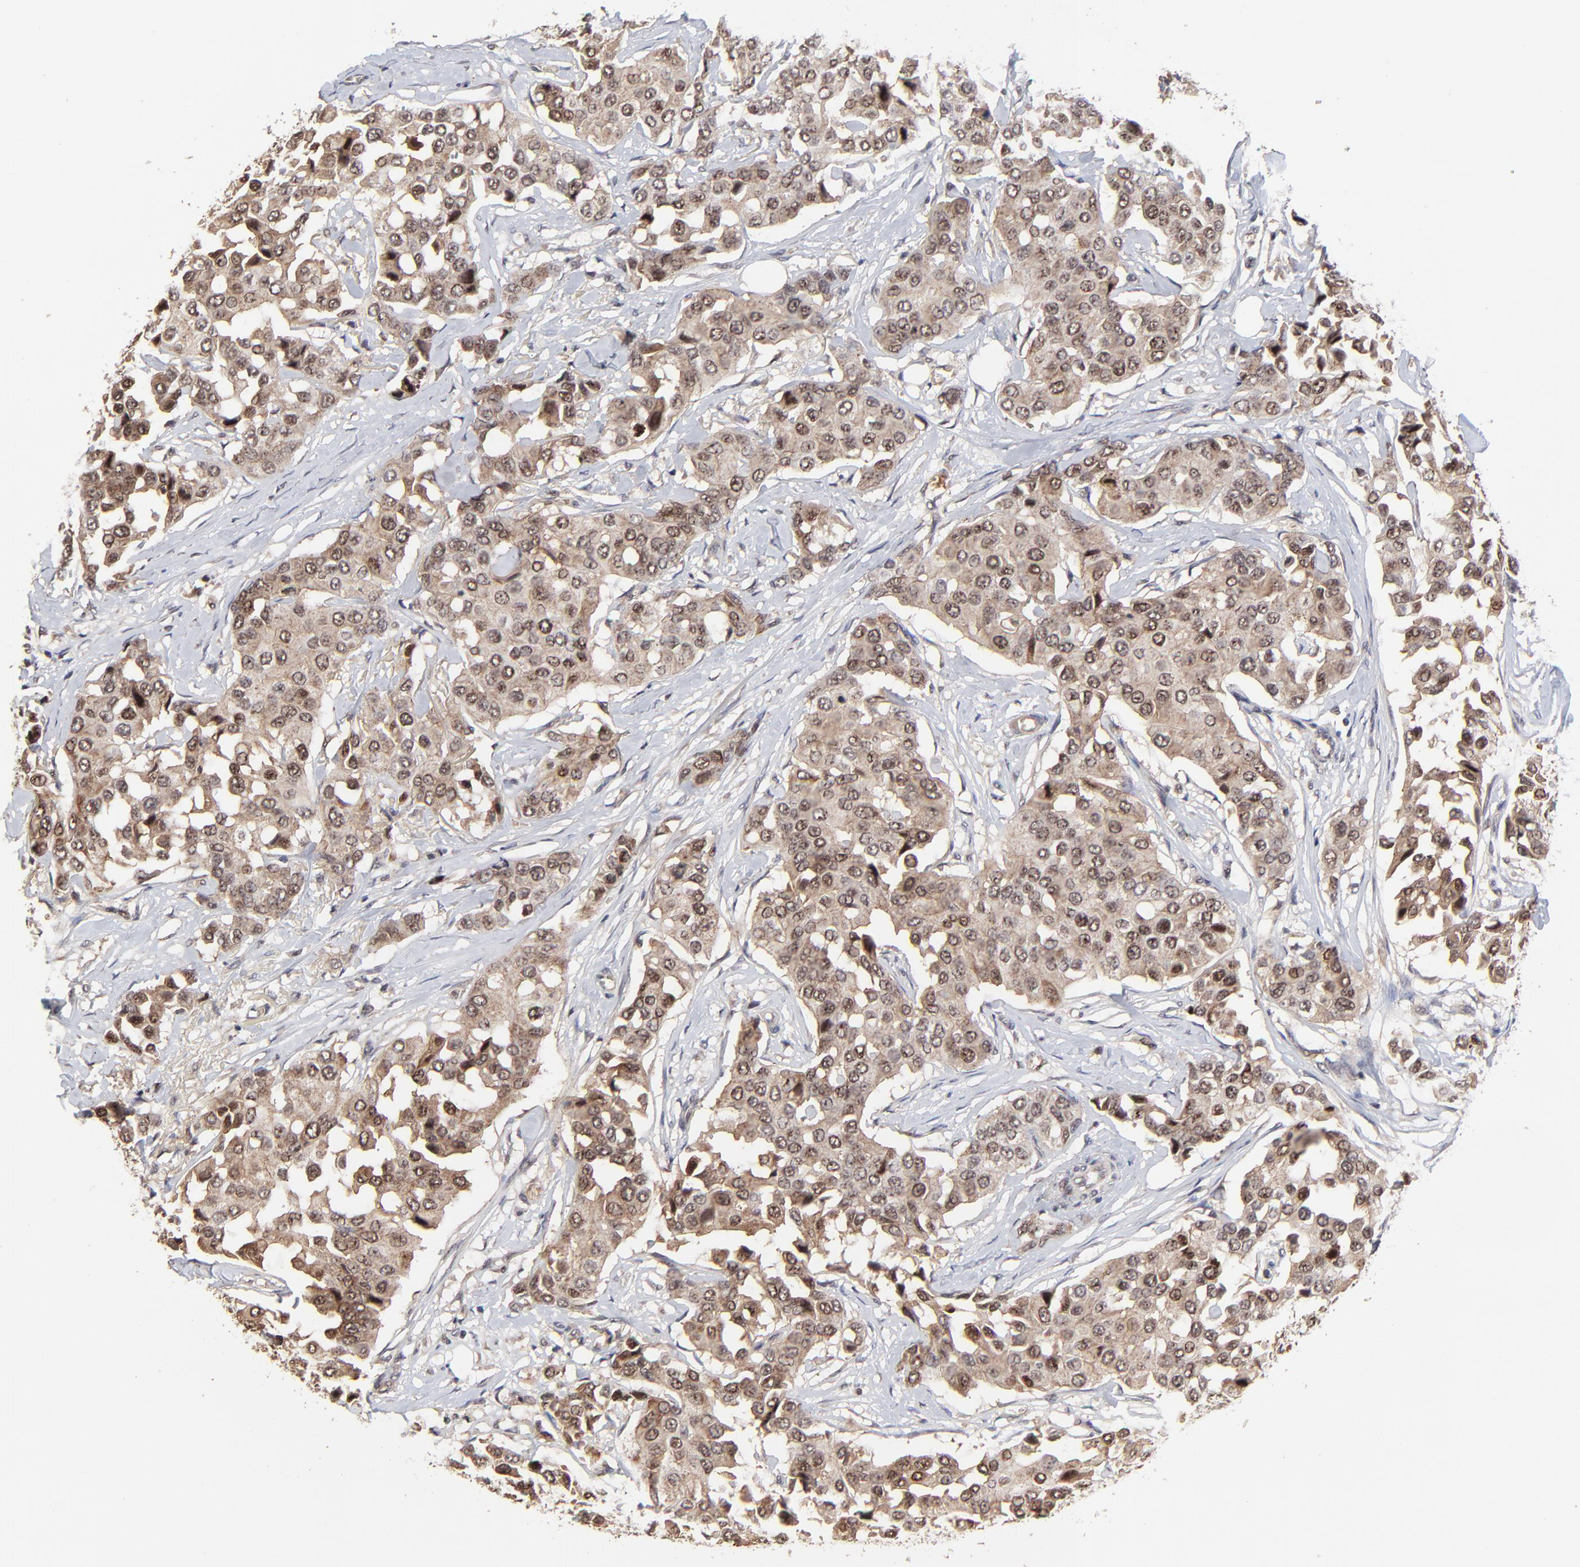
{"staining": {"intensity": "moderate", "quantity": ">75%", "location": "cytoplasmic/membranous,nuclear"}, "tissue": "breast cancer", "cell_type": "Tumor cells", "image_type": "cancer", "snomed": [{"axis": "morphology", "description": "Duct carcinoma"}, {"axis": "topography", "description": "Breast"}], "caption": "Infiltrating ductal carcinoma (breast) stained with DAB IHC reveals medium levels of moderate cytoplasmic/membranous and nuclear expression in about >75% of tumor cells.", "gene": "FRMD8", "patient": {"sex": "female", "age": 80}}